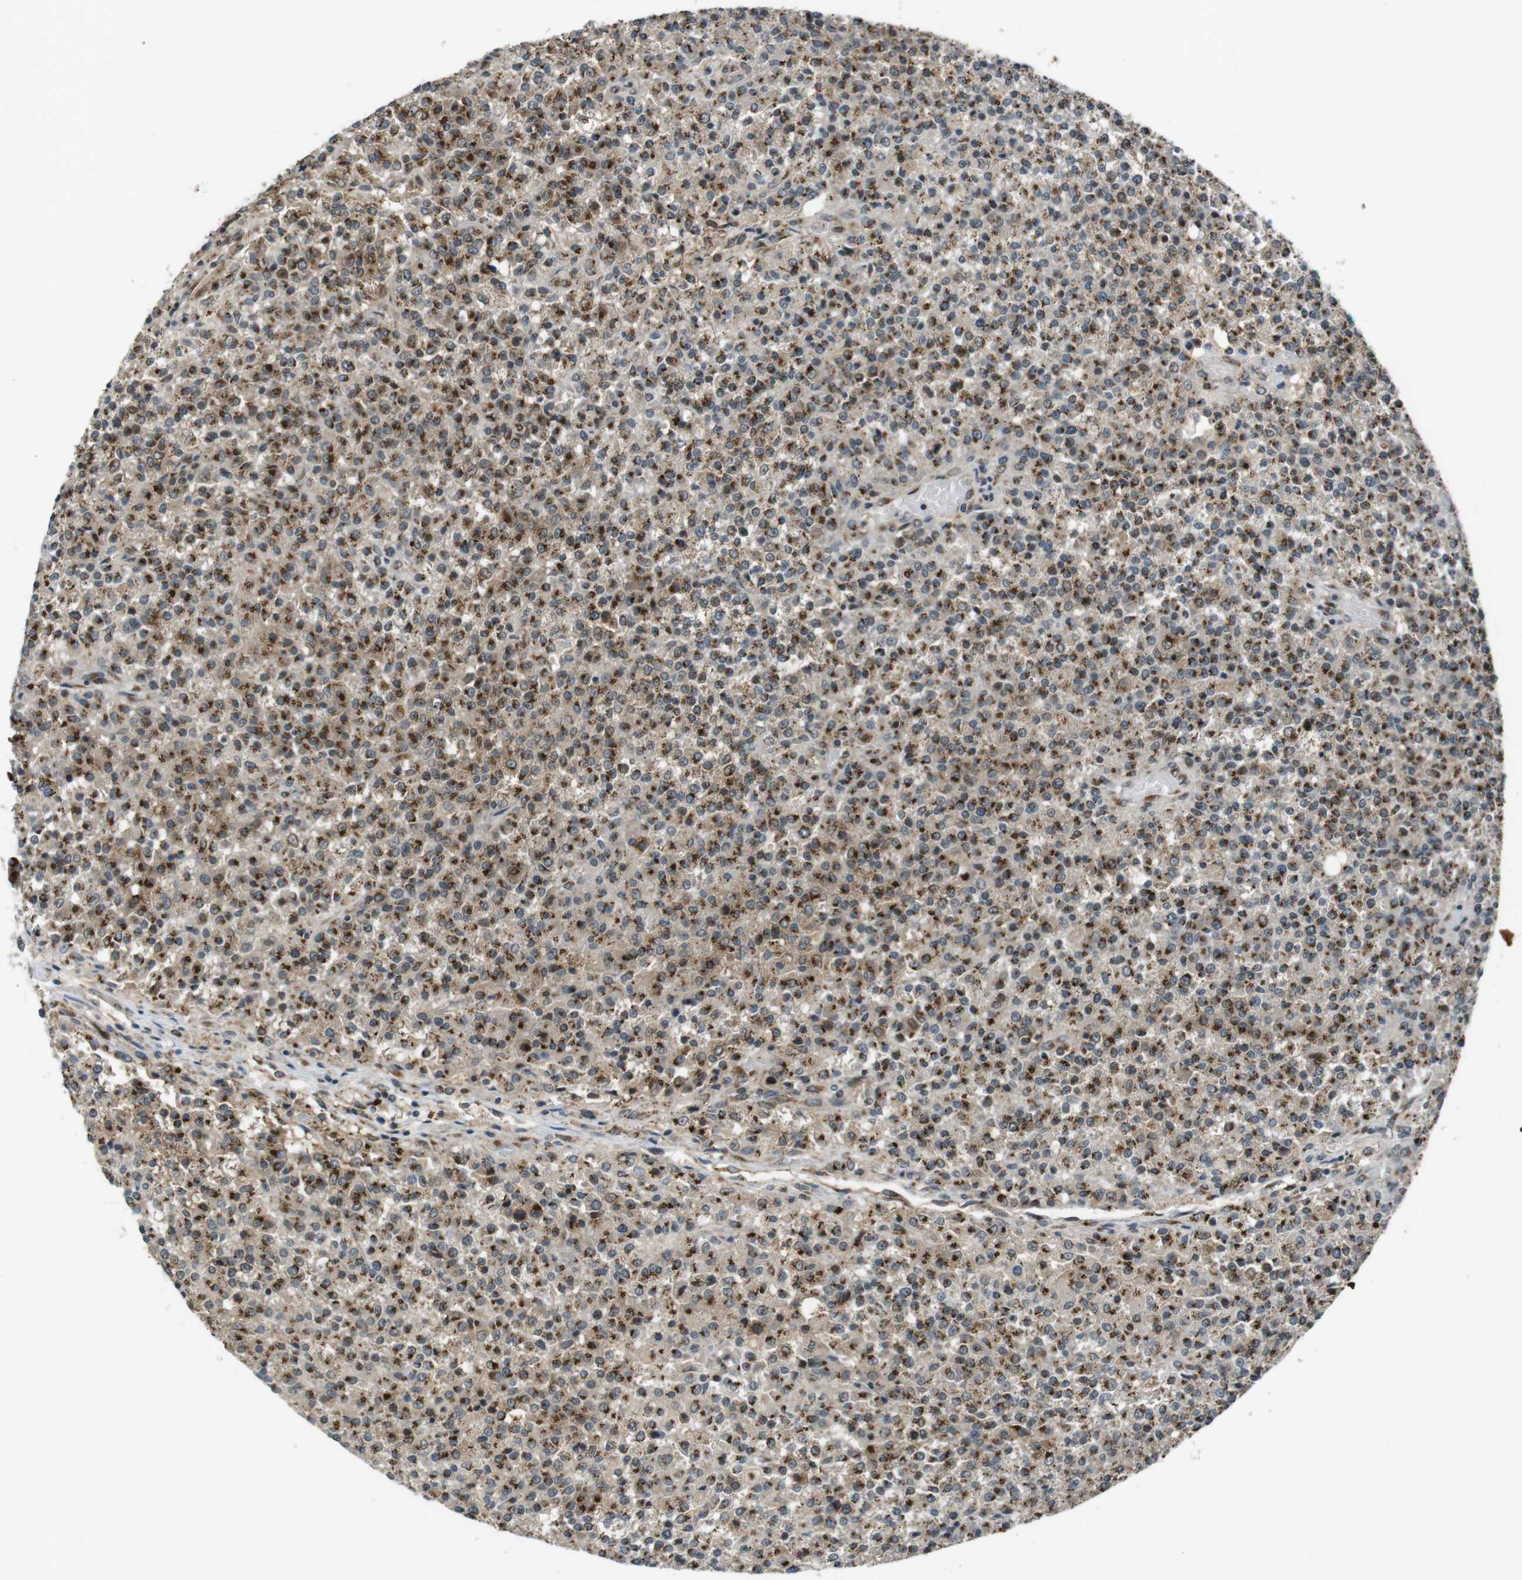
{"staining": {"intensity": "strong", "quantity": ">75%", "location": "cytoplasmic/membranous"}, "tissue": "testis cancer", "cell_type": "Tumor cells", "image_type": "cancer", "snomed": [{"axis": "morphology", "description": "Seminoma, NOS"}, {"axis": "topography", "description": "Testis"}], "caption": "IHC (DAB (3,3'-diaminobenzidine)) staining of testis cancer (seminoma) shows strong cytoplasmic/membranous protein staining in about >75% of tumor cells.", "gene": "ZFPL1", "patient": {"sex": "male", "age": 59}}